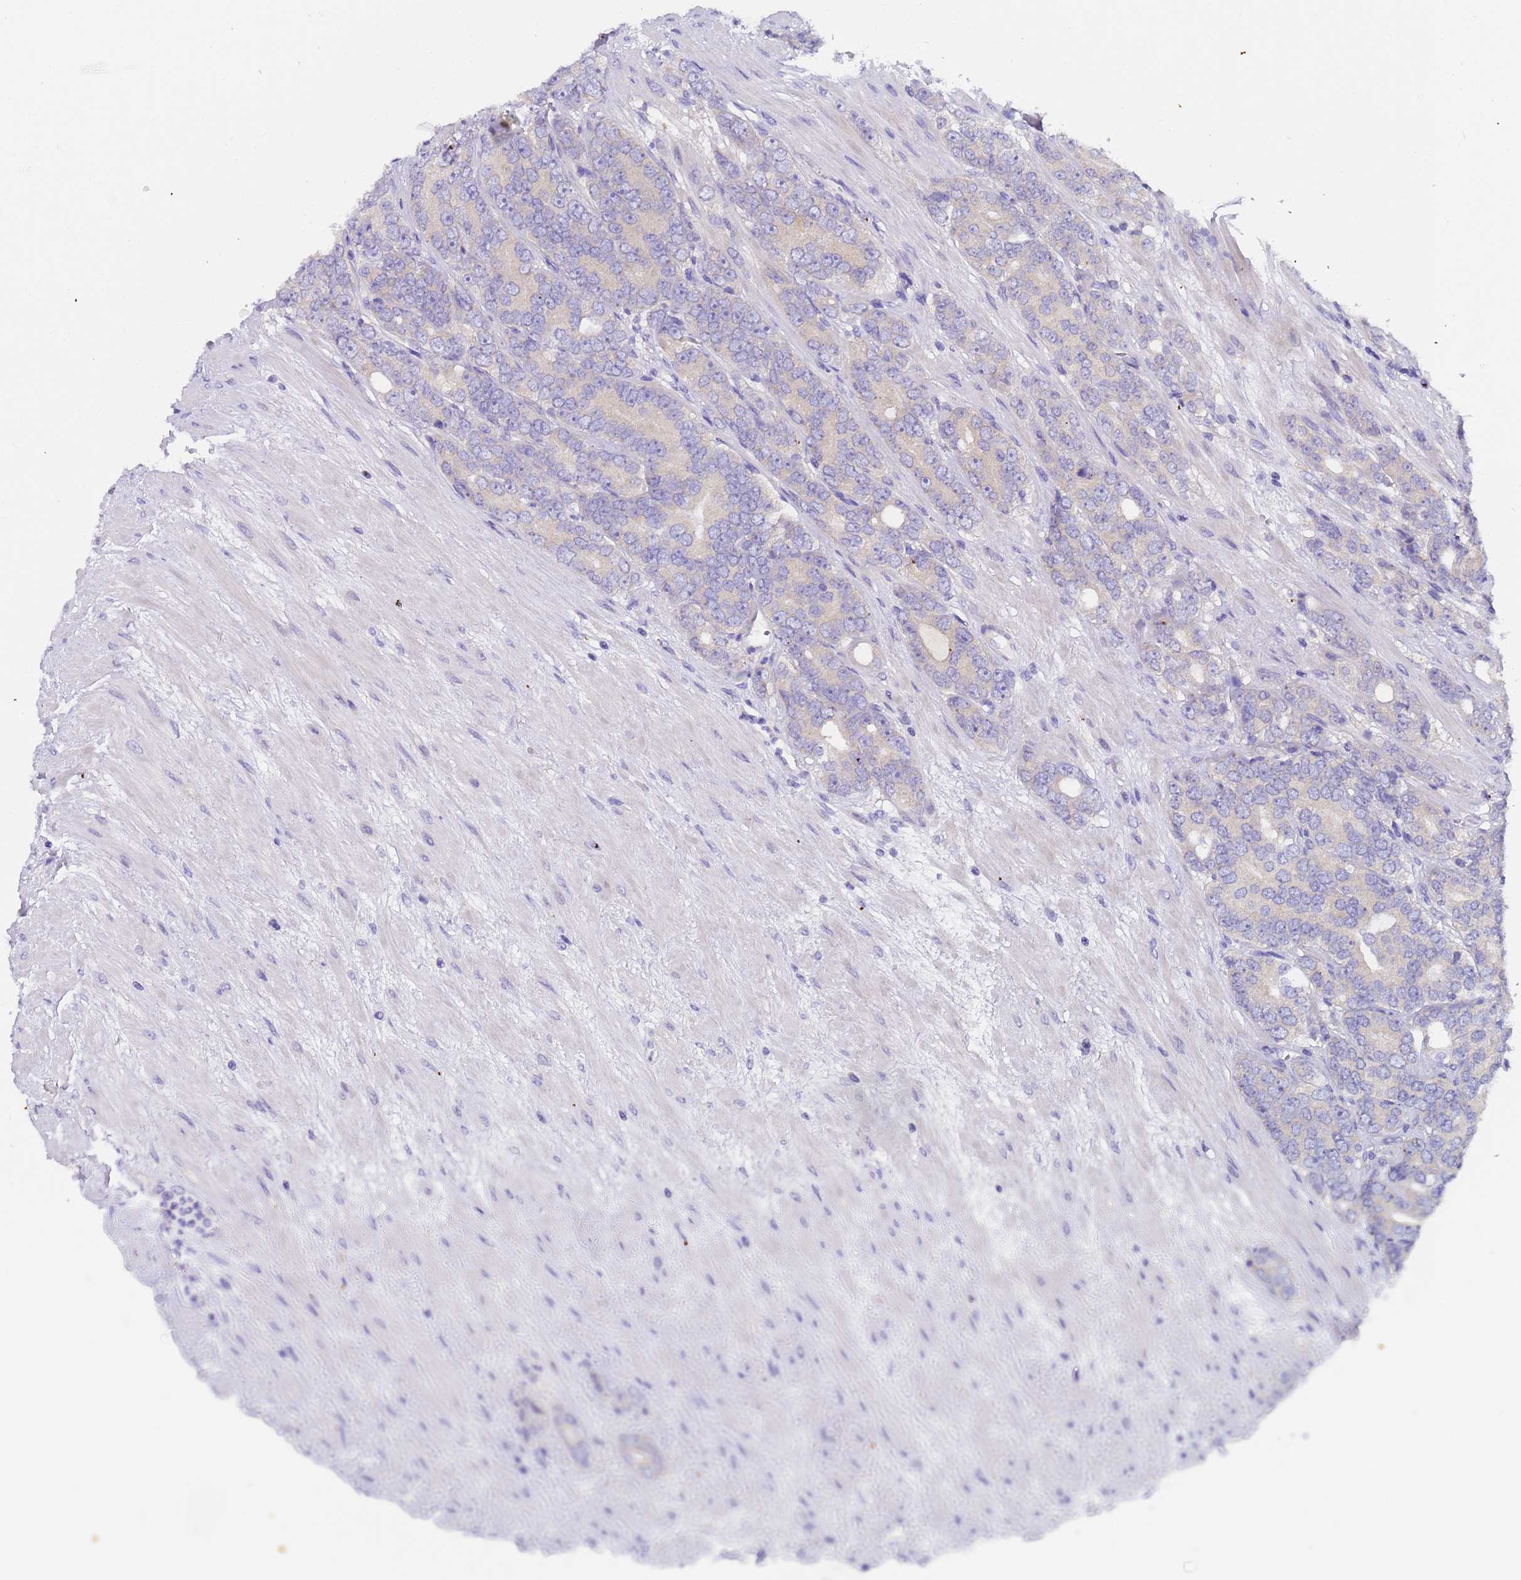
{"staining": {"intensity": "negative", "quantity": "none", "location": "none"}, "tissue": "prostate cancer", "cell_type": "Tumor cells", "image_type": "cancer", "snomed": [{"axis": "morphology", "description": "Adenocarcinoma, High grade"}, {"axis": "topography", "description": "Prostate"}], "caption": "There is no significant expression in tumor cells of prostate cancer (high-grade adenocarcinoma).", "gene": "UBE2O", "patient": {"sex": "male", "age": 64}}